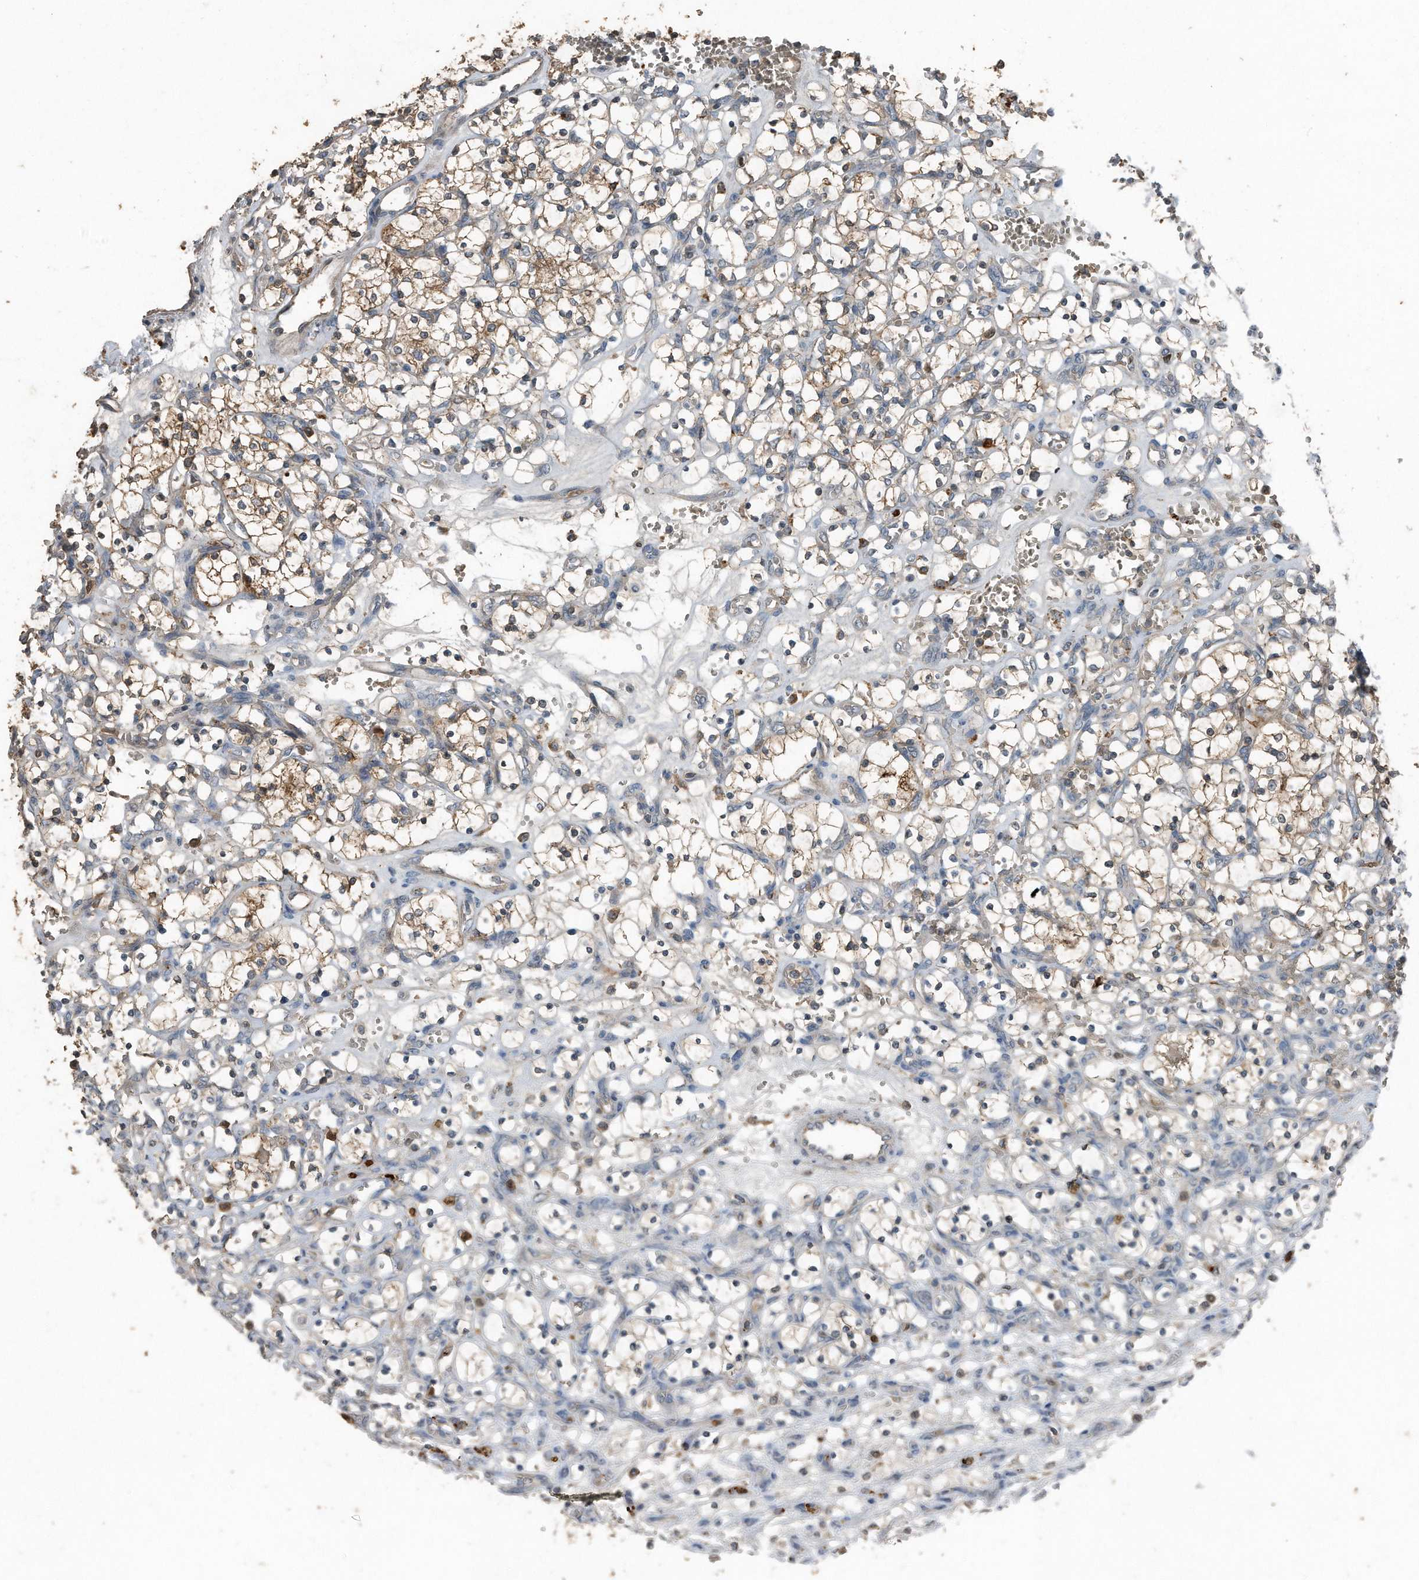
{"staining": {"intensity": "moderate", "quantity": ">75%", "location": "cytoplasmic/membranous"}, "tissue": "renal cancer", "cell_type": "Tumor cells", "image_type": "cancer", "snomed": [{"axis": "morphology", "description": "Adenocarcinoma, NOS"}, {"axis": "topography", "description": "Kidney"}], "caption": "Human renal cancer (adenocarcinoma) stained for a protein (brown) demonstrates moderate cytoplasmic/membranous positive positivity in approximately >75% of tumor cells.", "gene": "C9", "patient": {"sex": "female", "age": 69}}